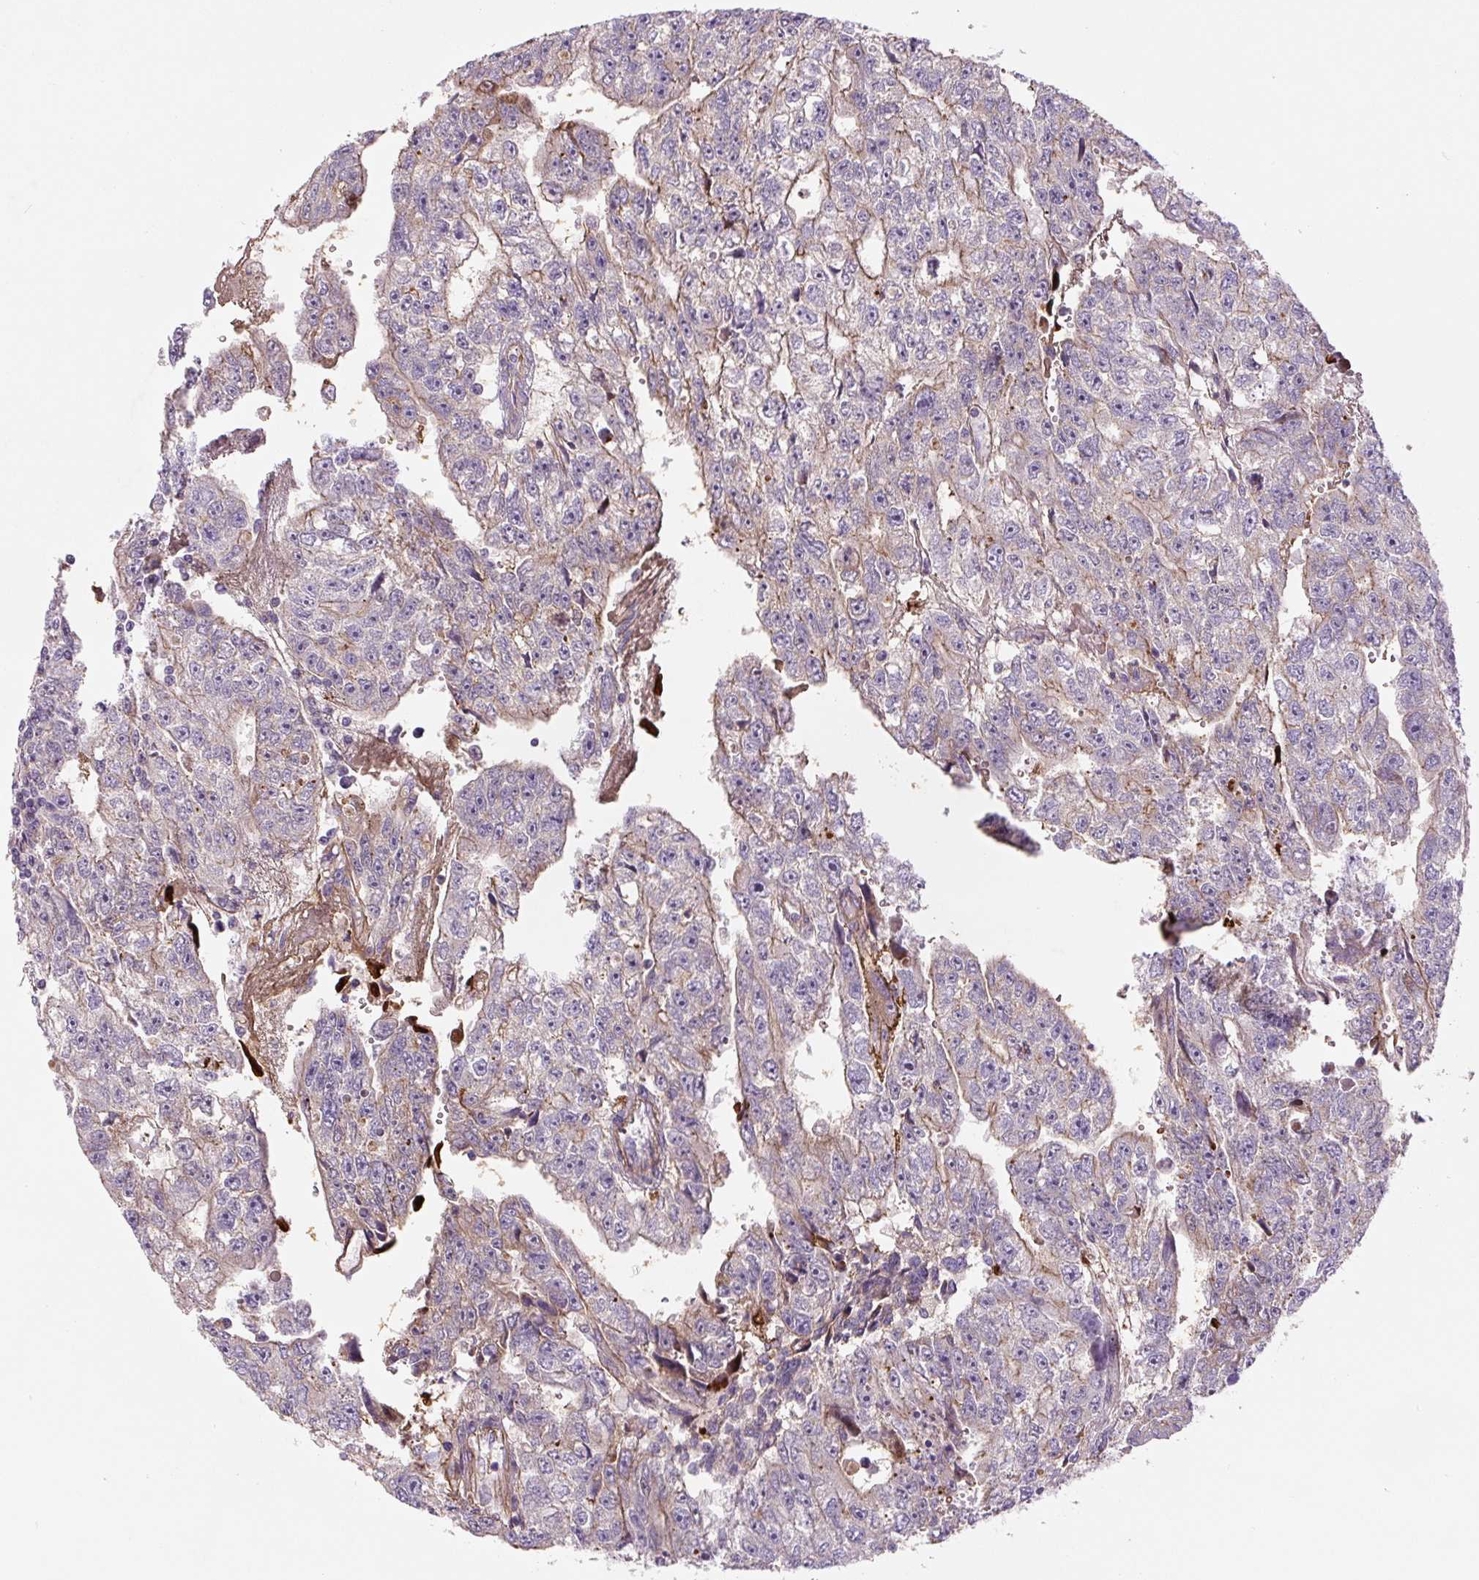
{"staining": {"intensity": "moderate", "quantity": "25%-75%", "location": "cytoplasmic/membranous"}, "tissue": "testis cancer", "cell_type": "Tumor cells", "image_type": "cancer", "snomed": [{"axis": "morphology", "description": "Carcinoma, Embryonal, NOS"}, {"axis": "topography", "description": "Testis"}], "caption": "This histopathology image demonstrates testis cancer stained with immunohistochemistry (IHC) to label a protein in brown. The cytoplasmic/membranous of tumor cells show moderate positivity for the protein. Nuclei are counter-stained blue.", "gene": "CCNI2", "patient": {"sex": "male", "age": 20}}